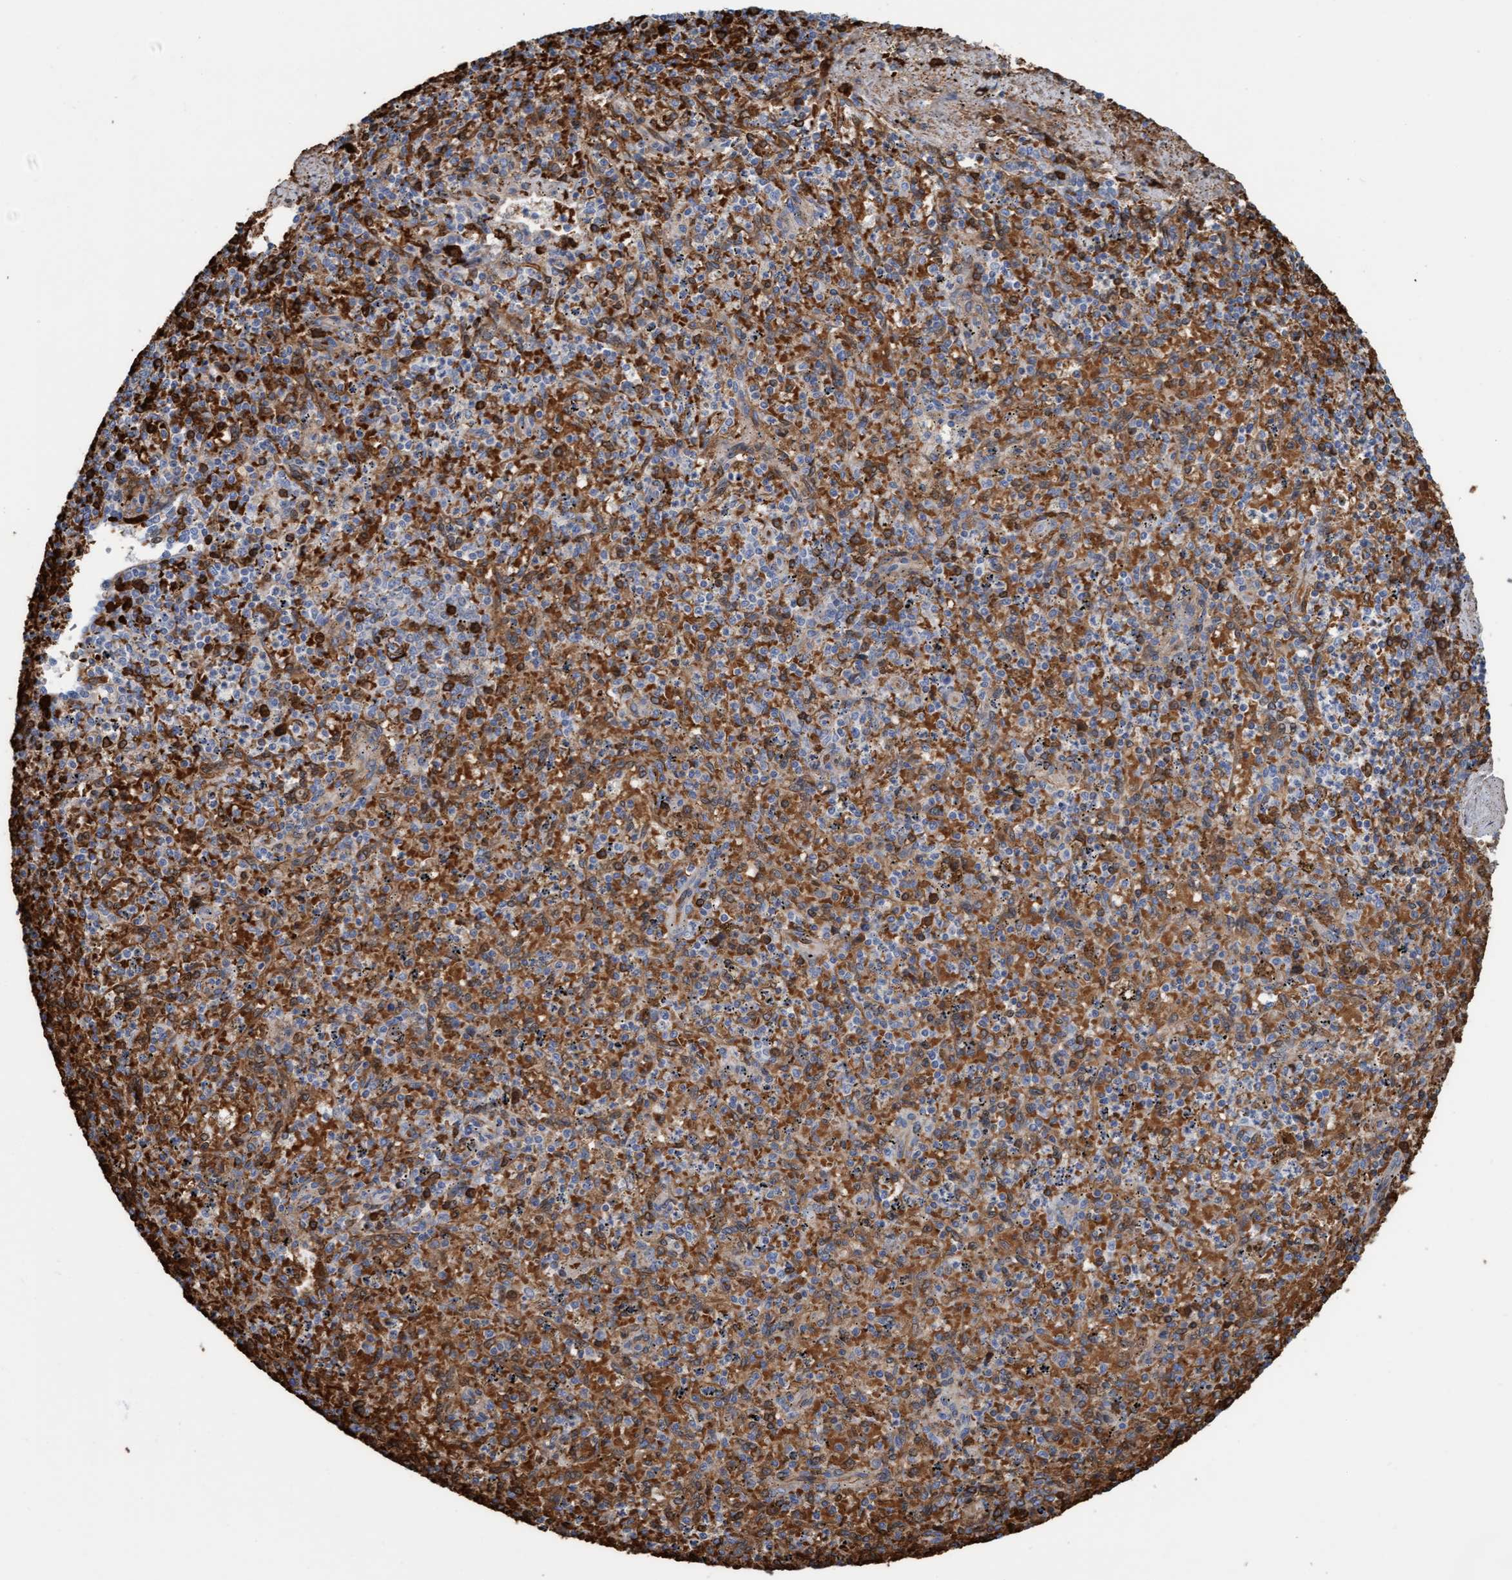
{"staining": {"intensity": "moderate", "quantity": "25%-75%", "location": "cytoplasmic/membranous"}, "tissue": "spleen", "cell_type": "Cells in red pulp", "image_type": "normal", "snomed": [{"axis": "morphology", "description": "Normal tissue, NOS"}, {"axis": "topography", "description": "Spleen"}], "caption": "IHC (DAB (3,3'-diaminobenzidine)) staining of benign human spleen displays moderate cytoplasmic/membranous protein expression in approximately 25%-75% of cells in red pulp.", "gene": "P2RX5", "patient": {"sex": "male", "age": 72}}